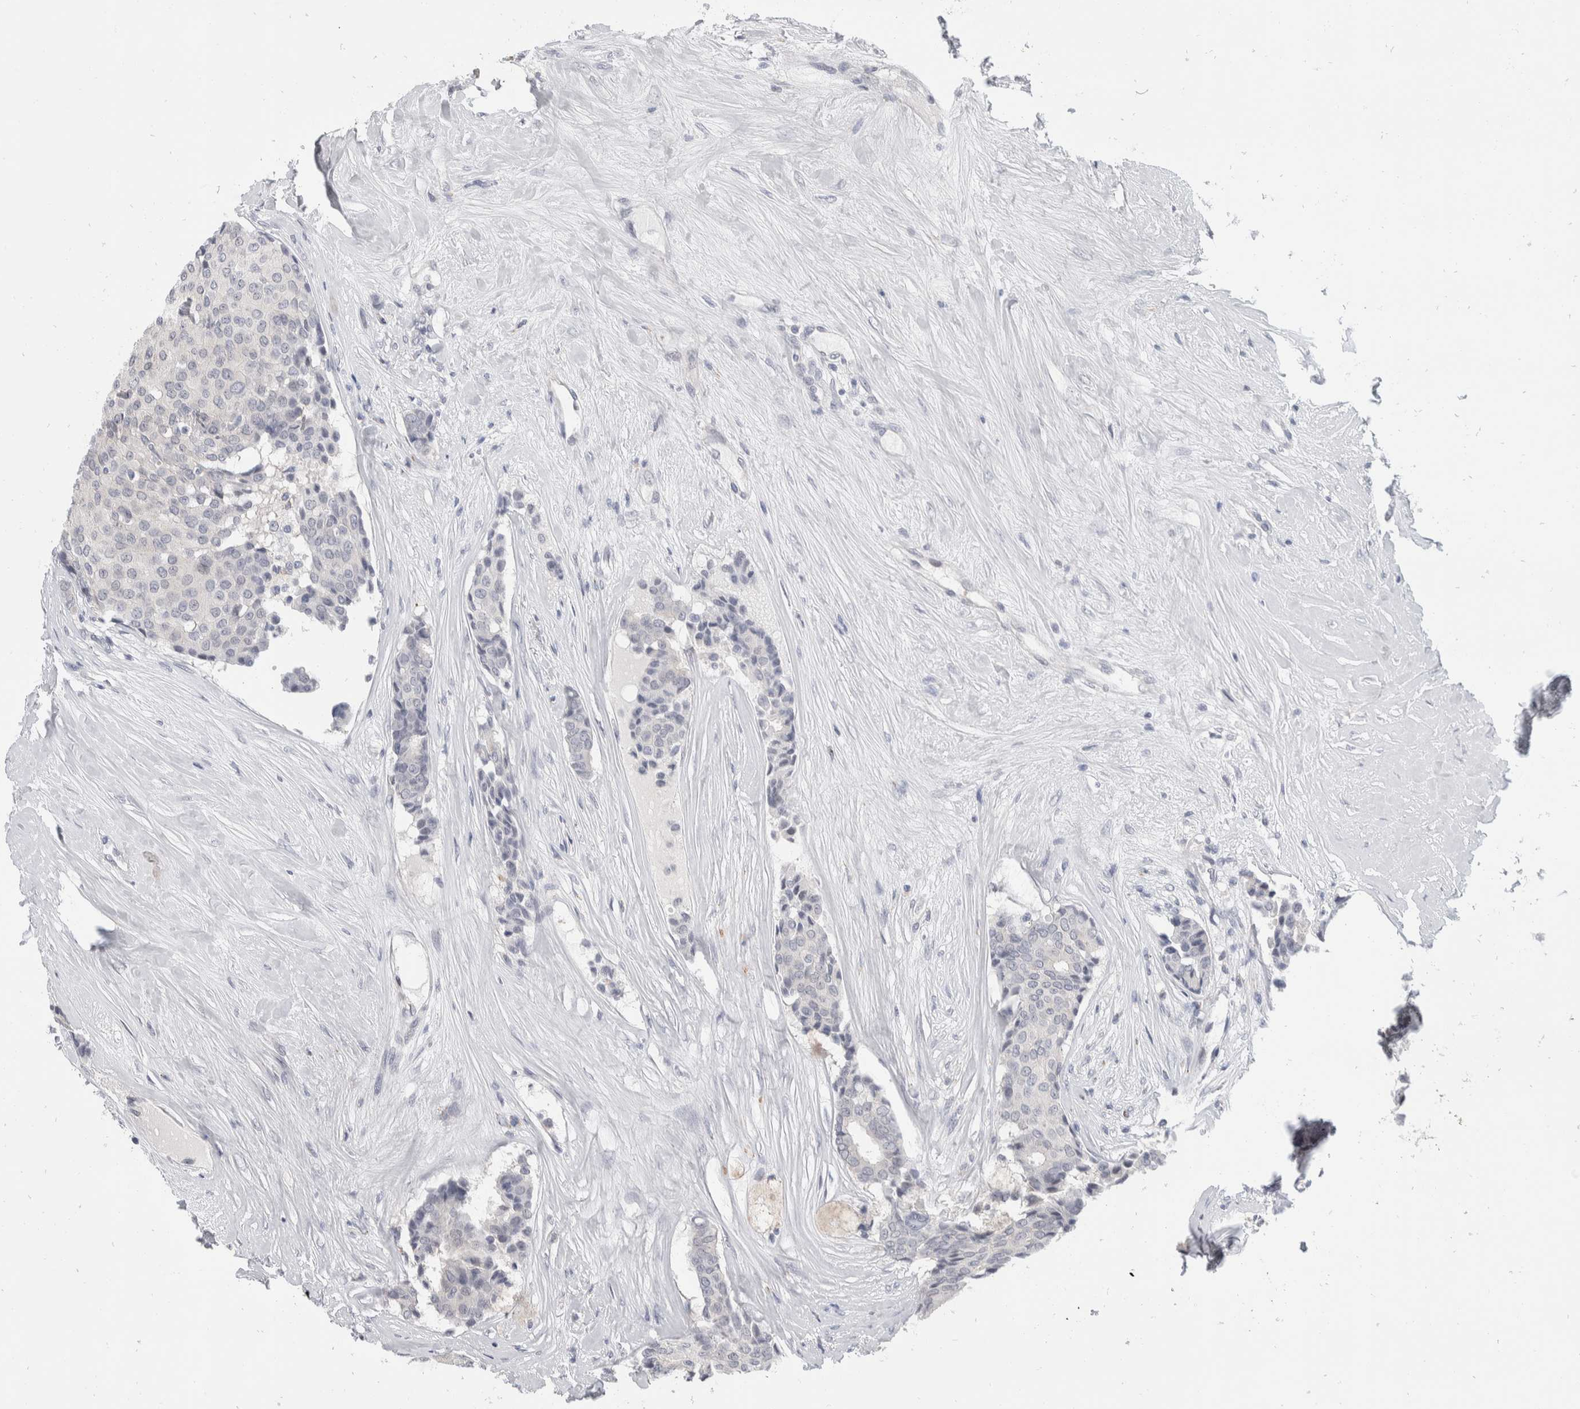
{"staining": {"intensity": "negative", "quantity": "none", "location": "none"}, "tissue": "breast cancer", "cell_type": "Tumor cells", "image_type": "cancer", "snomed": [{"axis": "morphology", "description": "Duct carcinoma"}, {"axis": "topography", "description": "Breast"}], "caption": "This is an immunohistochemistry micrograph of human invasive ductal carcinoma (breast). There is no positivity in tumor cells.", "gene": "CATSPERD", "patient": {"sex": "female", "age": 75}}